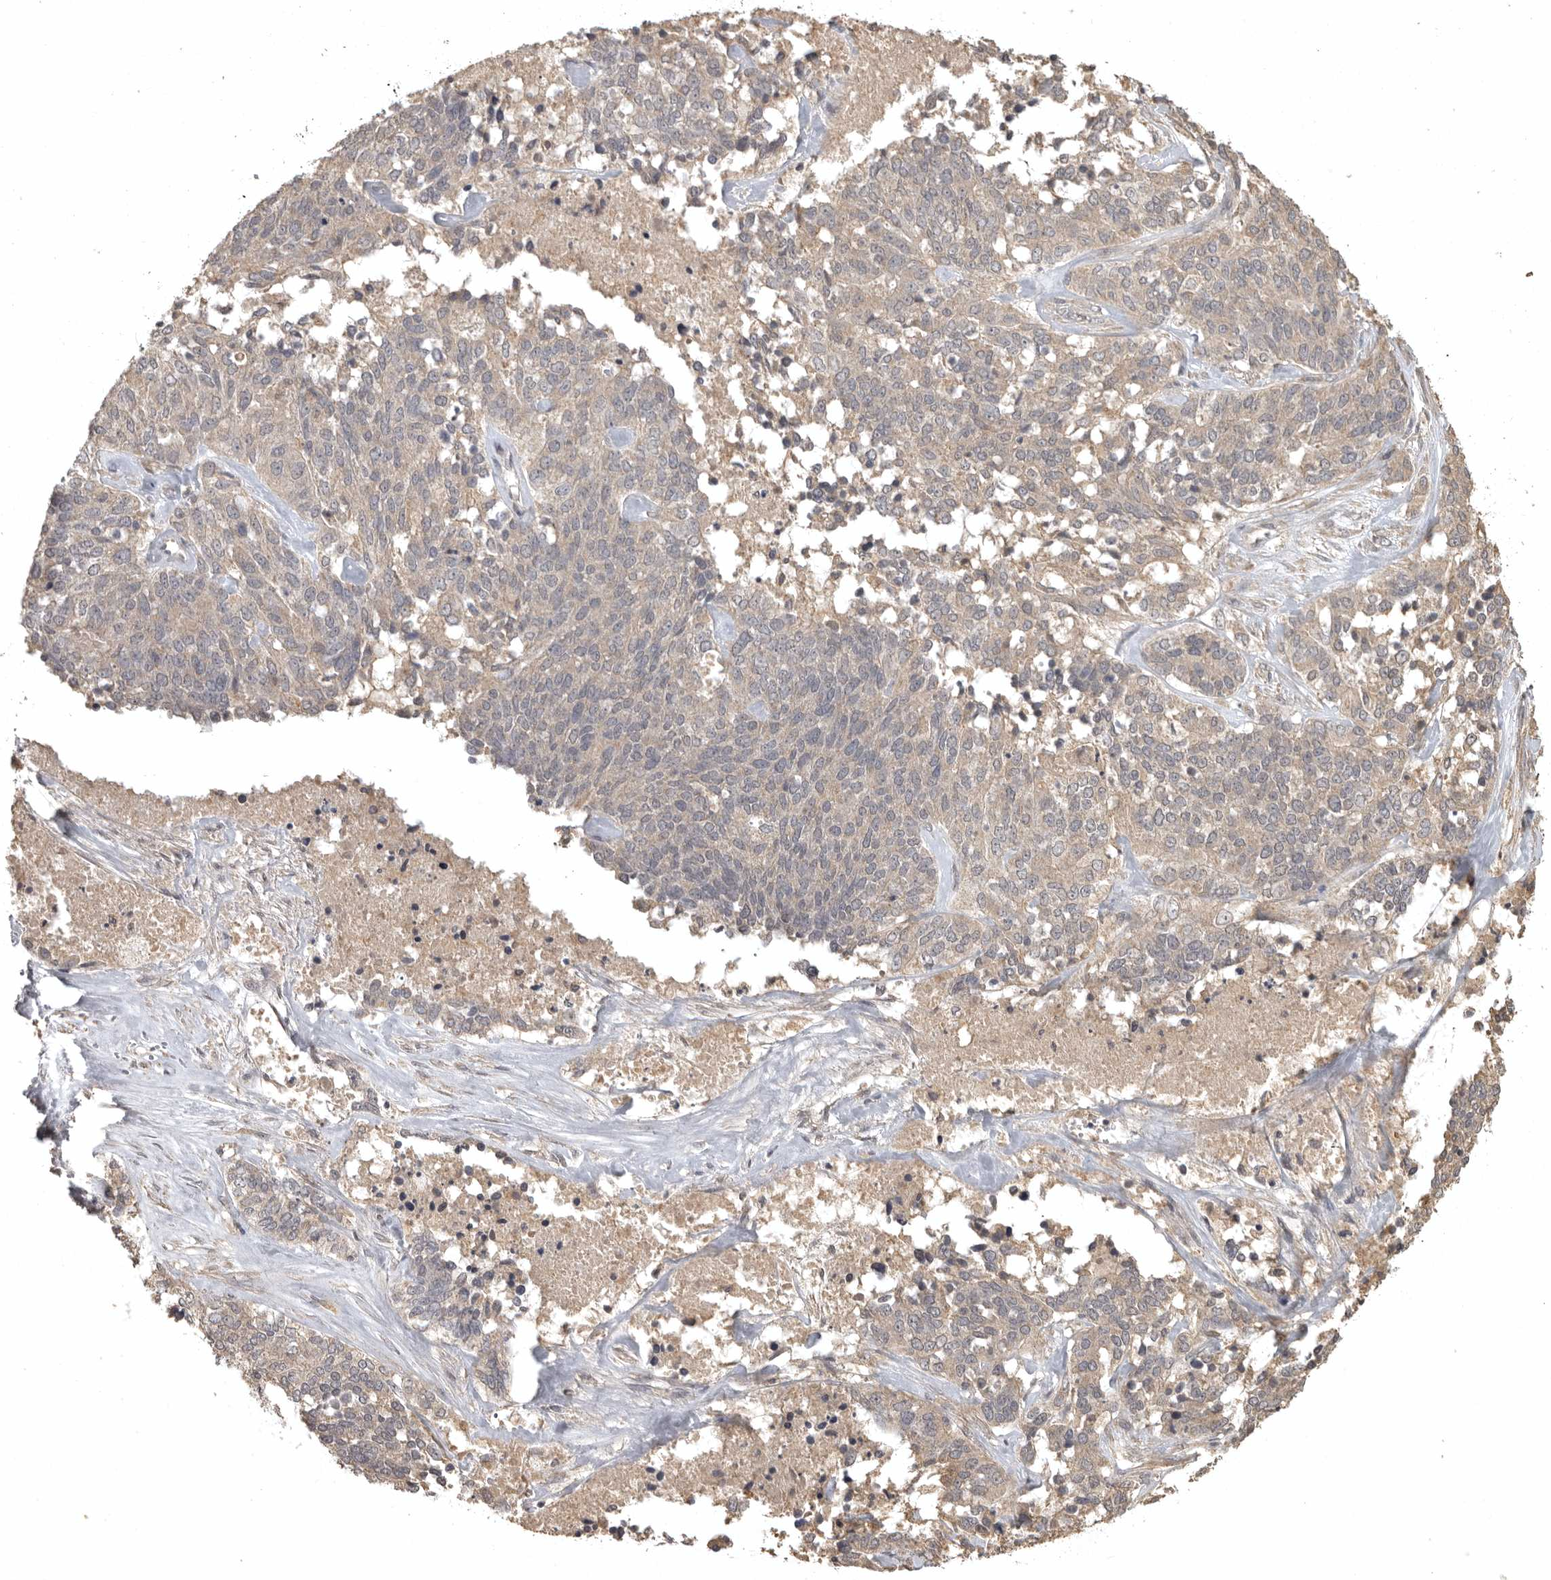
{"staining": {"intensity": "weak", "quantity": "25%-75%", "location": "cytoplasmic/membranous"}, "tissue": "ovarian cancer", "cell_type": "Tumor cells", "image_type": "cancer", "snomed": [{"axis": "morphology", "description": "Cystadenocarcinoma, serous, NOS"}, {"axis": "topography", "description": "Ovary"}], "caption": "Protein staining shows weak cytoplasmic/membranous staining in approximately 25%-75% of tumor cells in serous cystadenocarcinoma (ovarian). (IHC, brightfield microscopy, high magnification).", "gene": "ADAMTS4", "patient": {"sex": "female", "age": 44}}